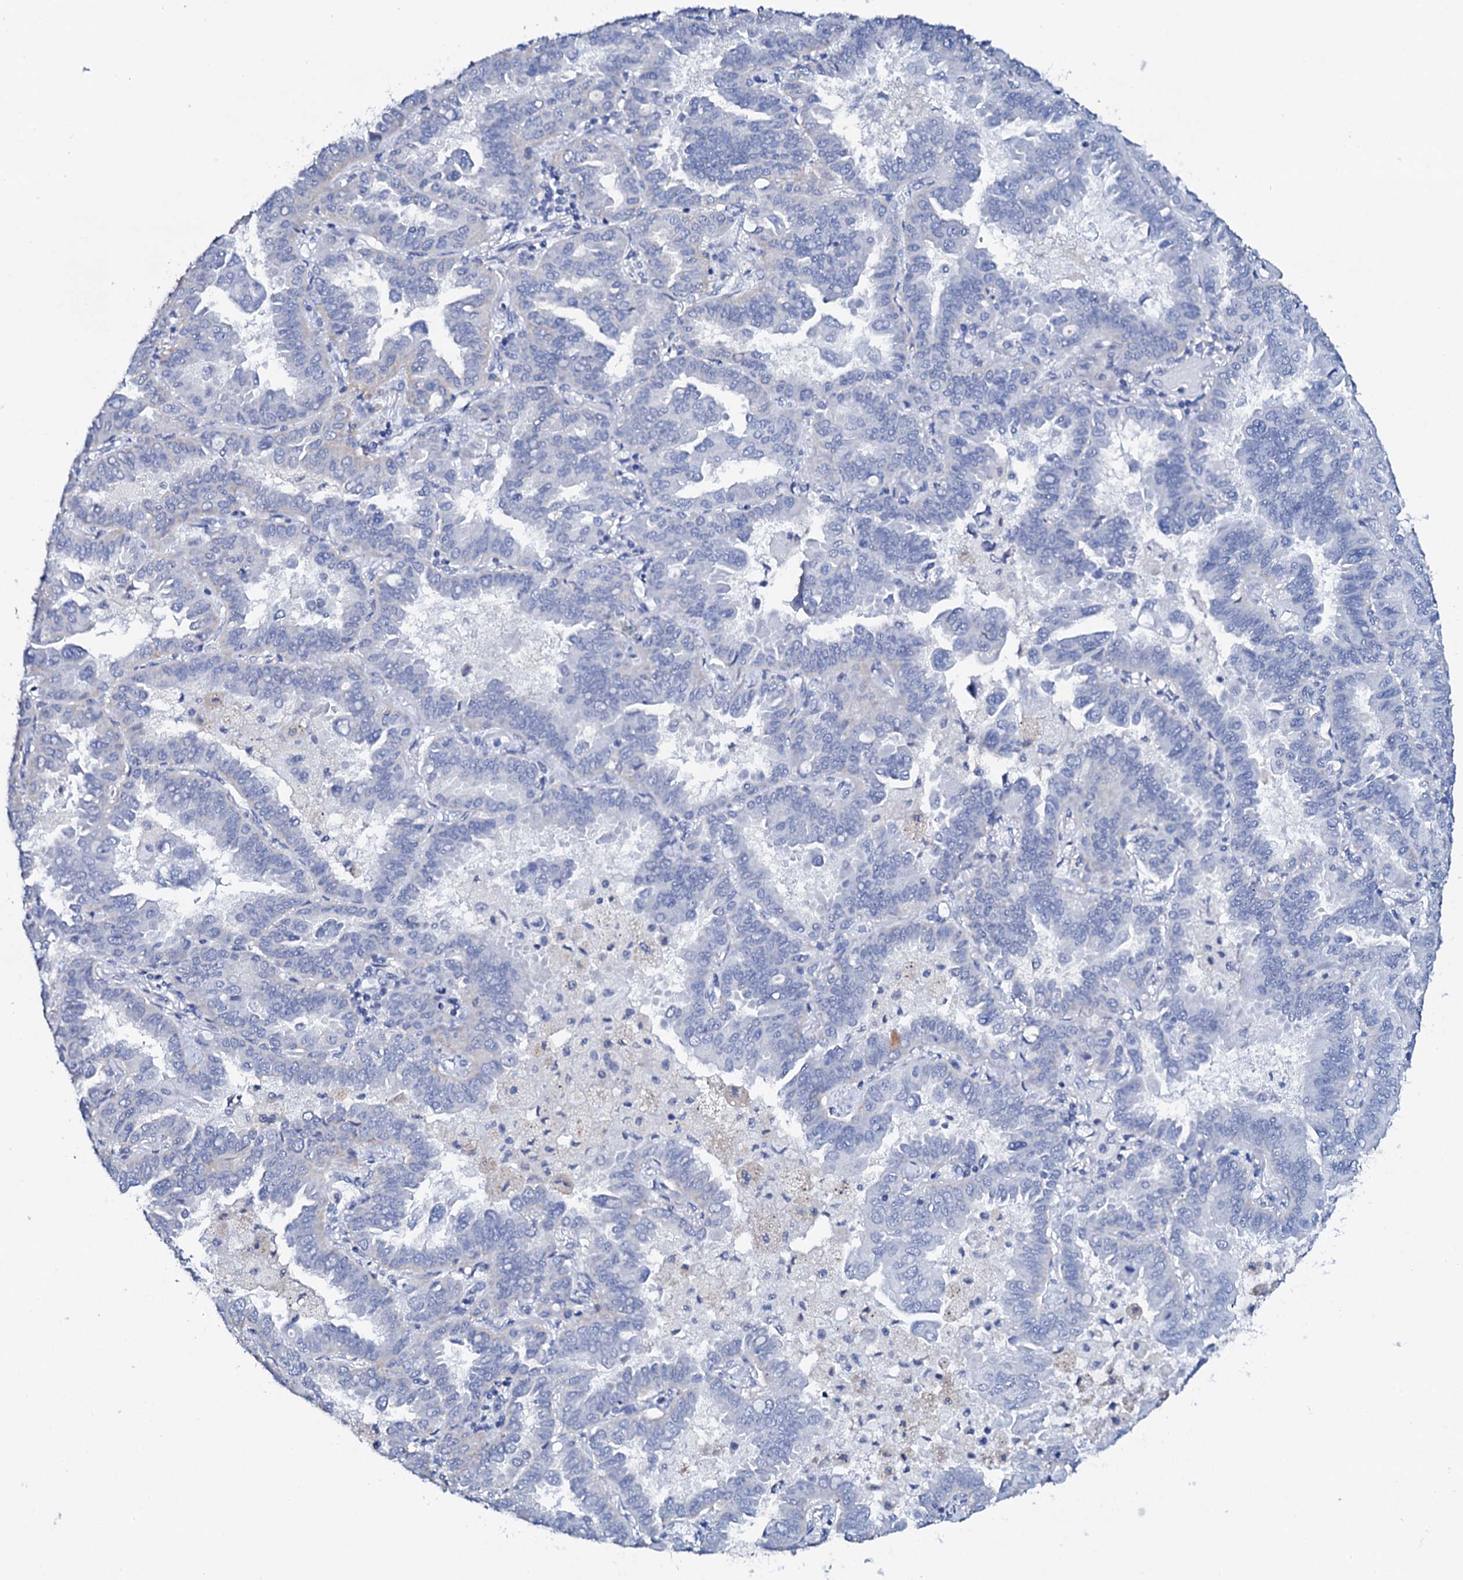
{"staining": {"intensity": "negative", "quantity": "none", "location": "none"}, "tissue": "lung cancer", "cell_type": "Tumor cells", "image_type": "cancer", "snomed": [{"axis": "morphology", "description": "Adenocarcinoma, NOS"}, {"axis": "topography", "description": "Lung"}], "caption": "DAB (3,3'-diaminobenzidine) immunohistochemical staining of human adenocarcinoma (lung) demonstrates no significant expression in tumor cells.", "gene": "FBXL16", "patient": {"sex": "male", "age": 64}}